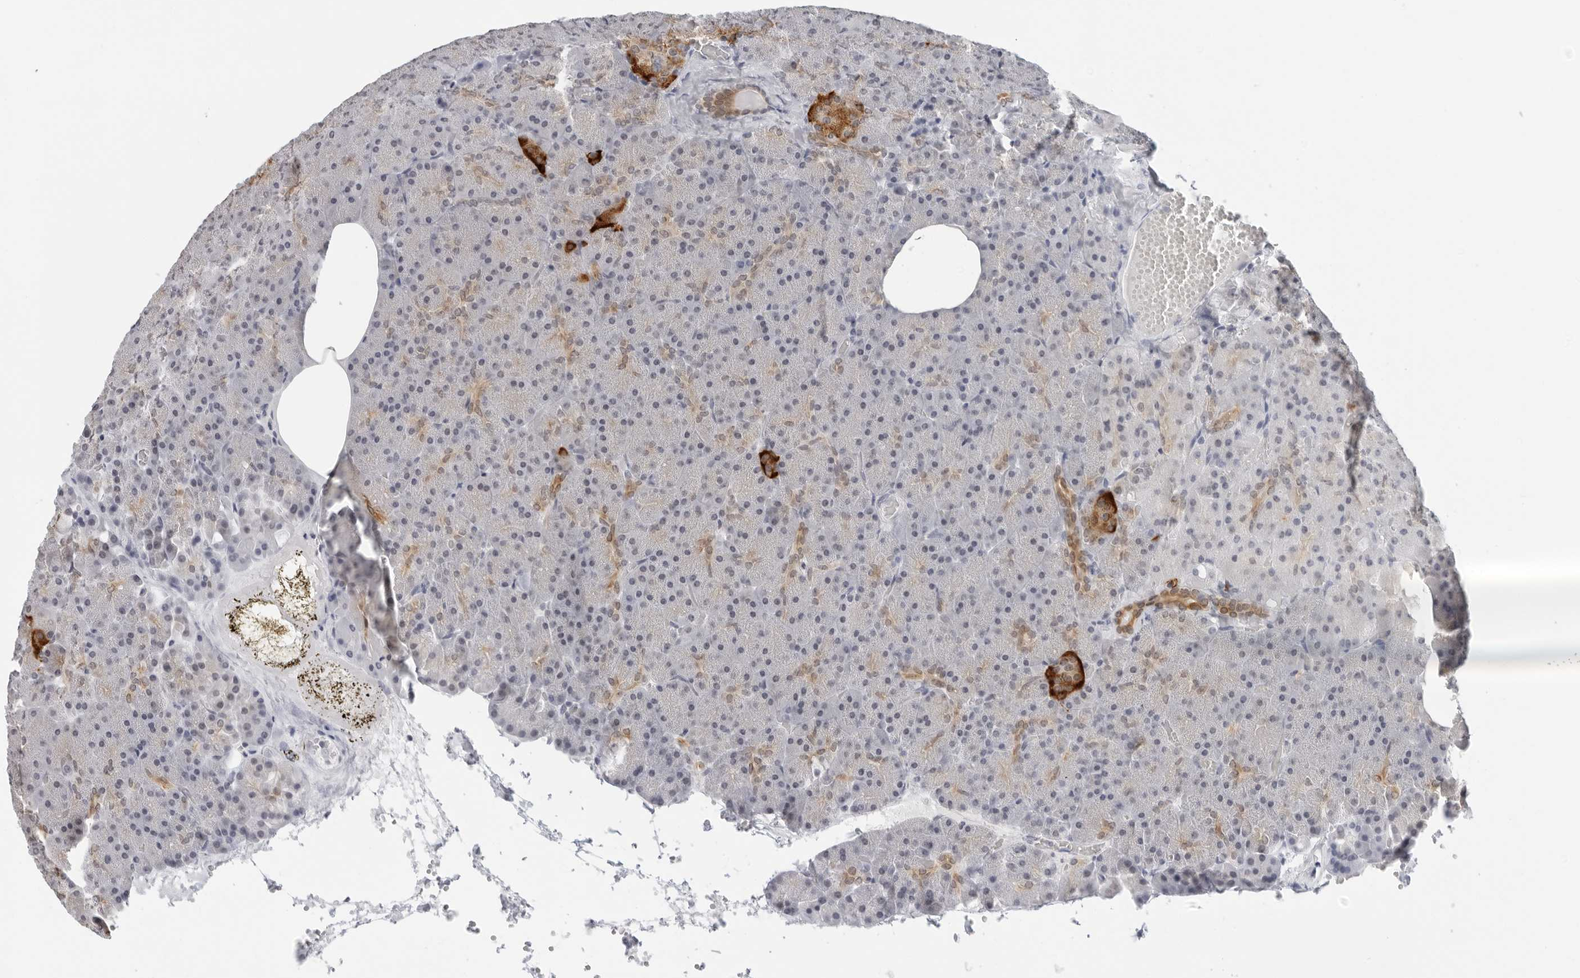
{"staining": {"intensity": "moderate", "quantity": "<25%", "location": "cytoplasmic/membranous"}, "tissue": "pancreas", "cell_type": "Exocrine glandular cells", "image_type": "normal", "snomed": [{"axis": "morphology", "description": "Normal tissue, NOS"}, {"axis": "morphology", "description": "Carcinoid, malignant, NOS"}, {"axis": "topography", "description": "Pancreas"}], "caption": "This is an image of immunohistochemistry staining of unremarkable pancreas, which shows moderate staining in the cytoplasmic/membranous of exocrine glandular cells.", "gene": "FLG2", "patient": {"sex": "female", "age": 35}}